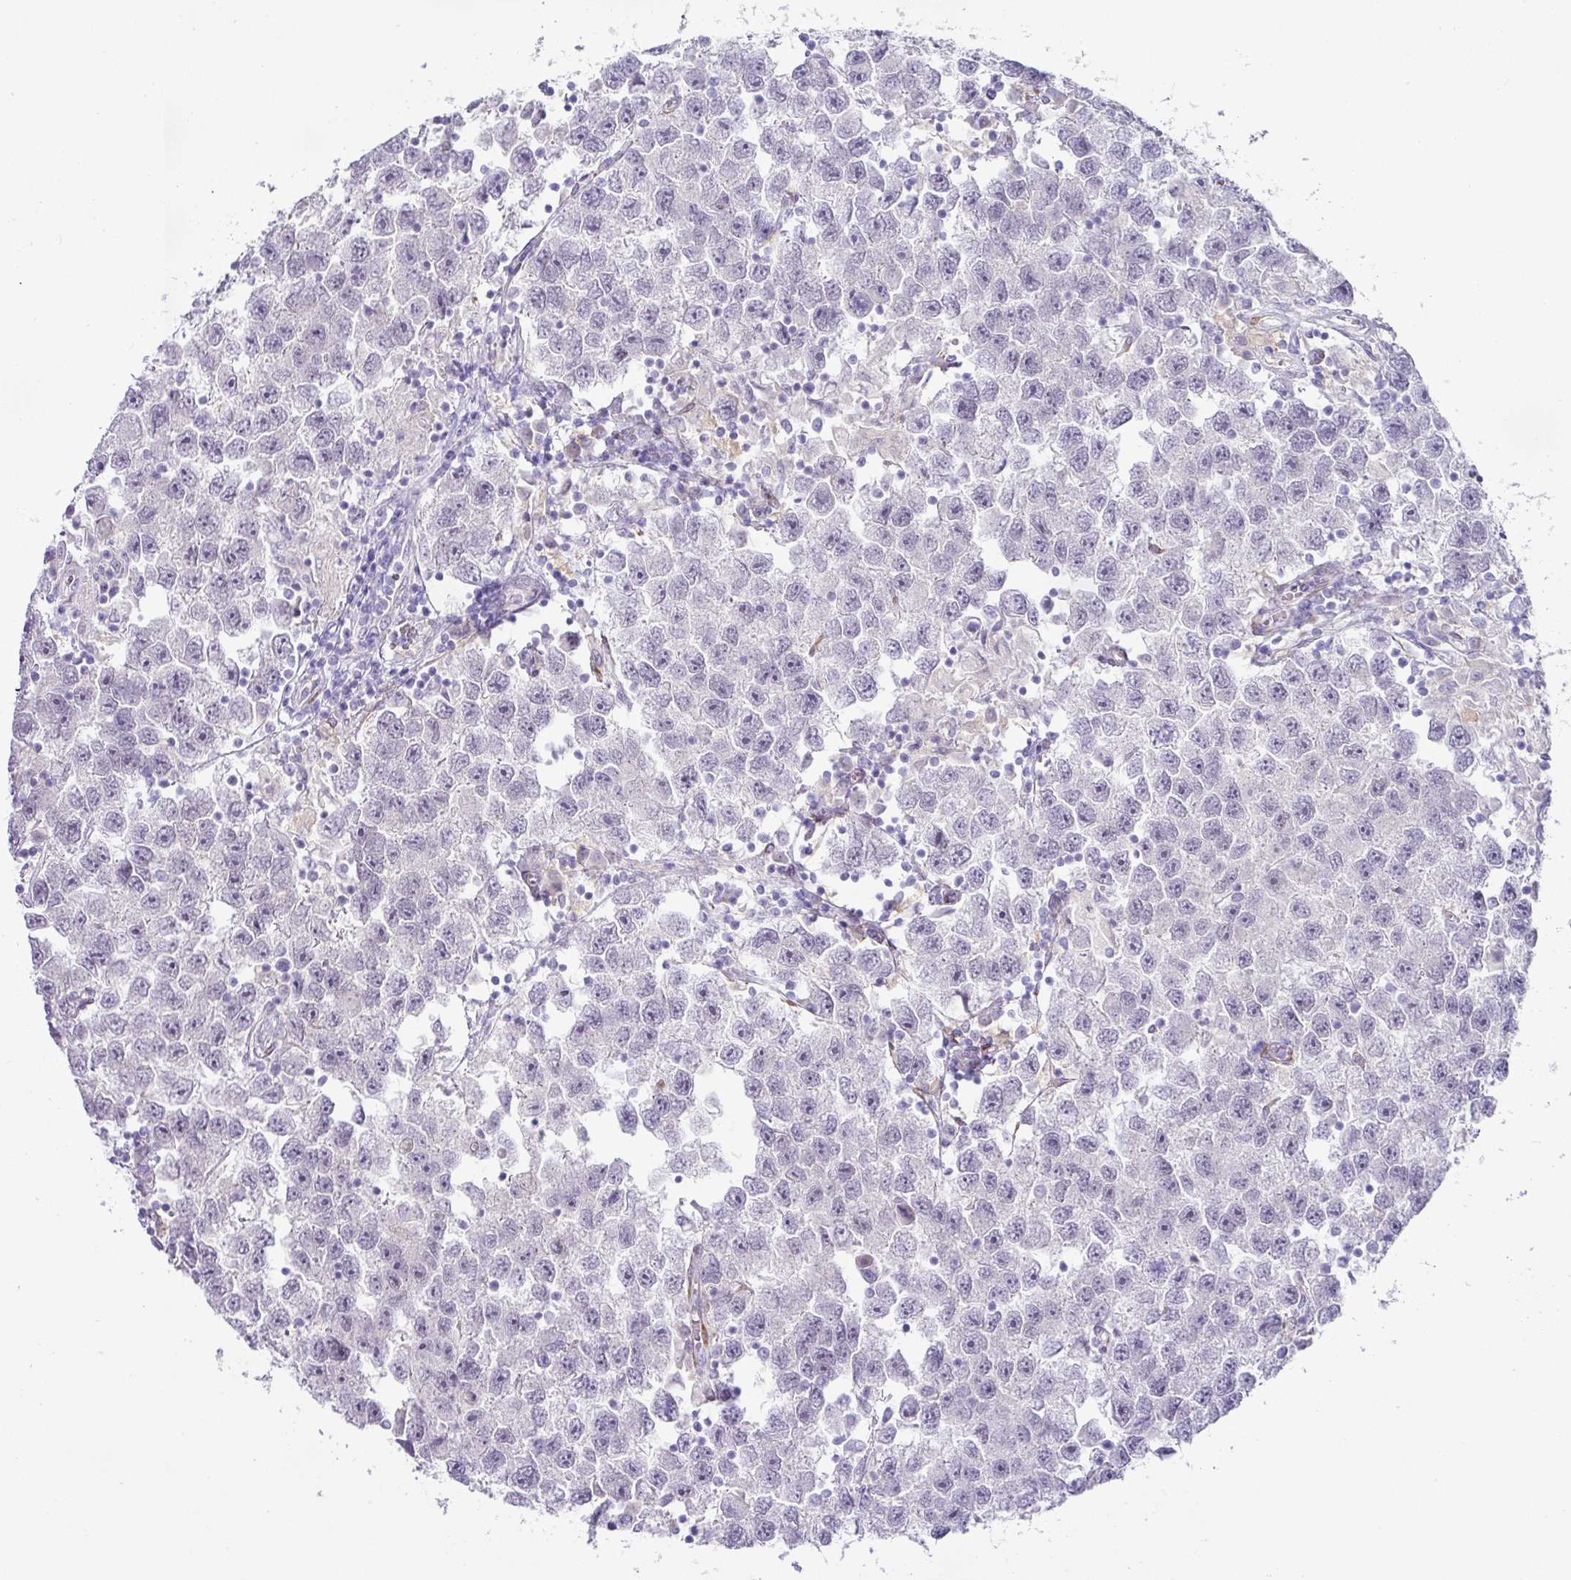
{"staining": {"intensity": "negative", "quantity": "none", "location": "none"}, "tissue": "testis cancer", "cell_type": "Tumor cells", "image_type": "cancer", "snomed": [{"axis": "morphology", "description": "Seminoma, NOS"}, {"axis": "topography", "description": "Testis"}], "caption": "This histopathology image is of testis cancer stained with immunohistochemistry (IHC) to label a protein in brown with the nuclei are counter-stained blue. There is no expression in tumor cells.", "gene": "FGF17", "patient": {"sex": "male", "age": 26}}